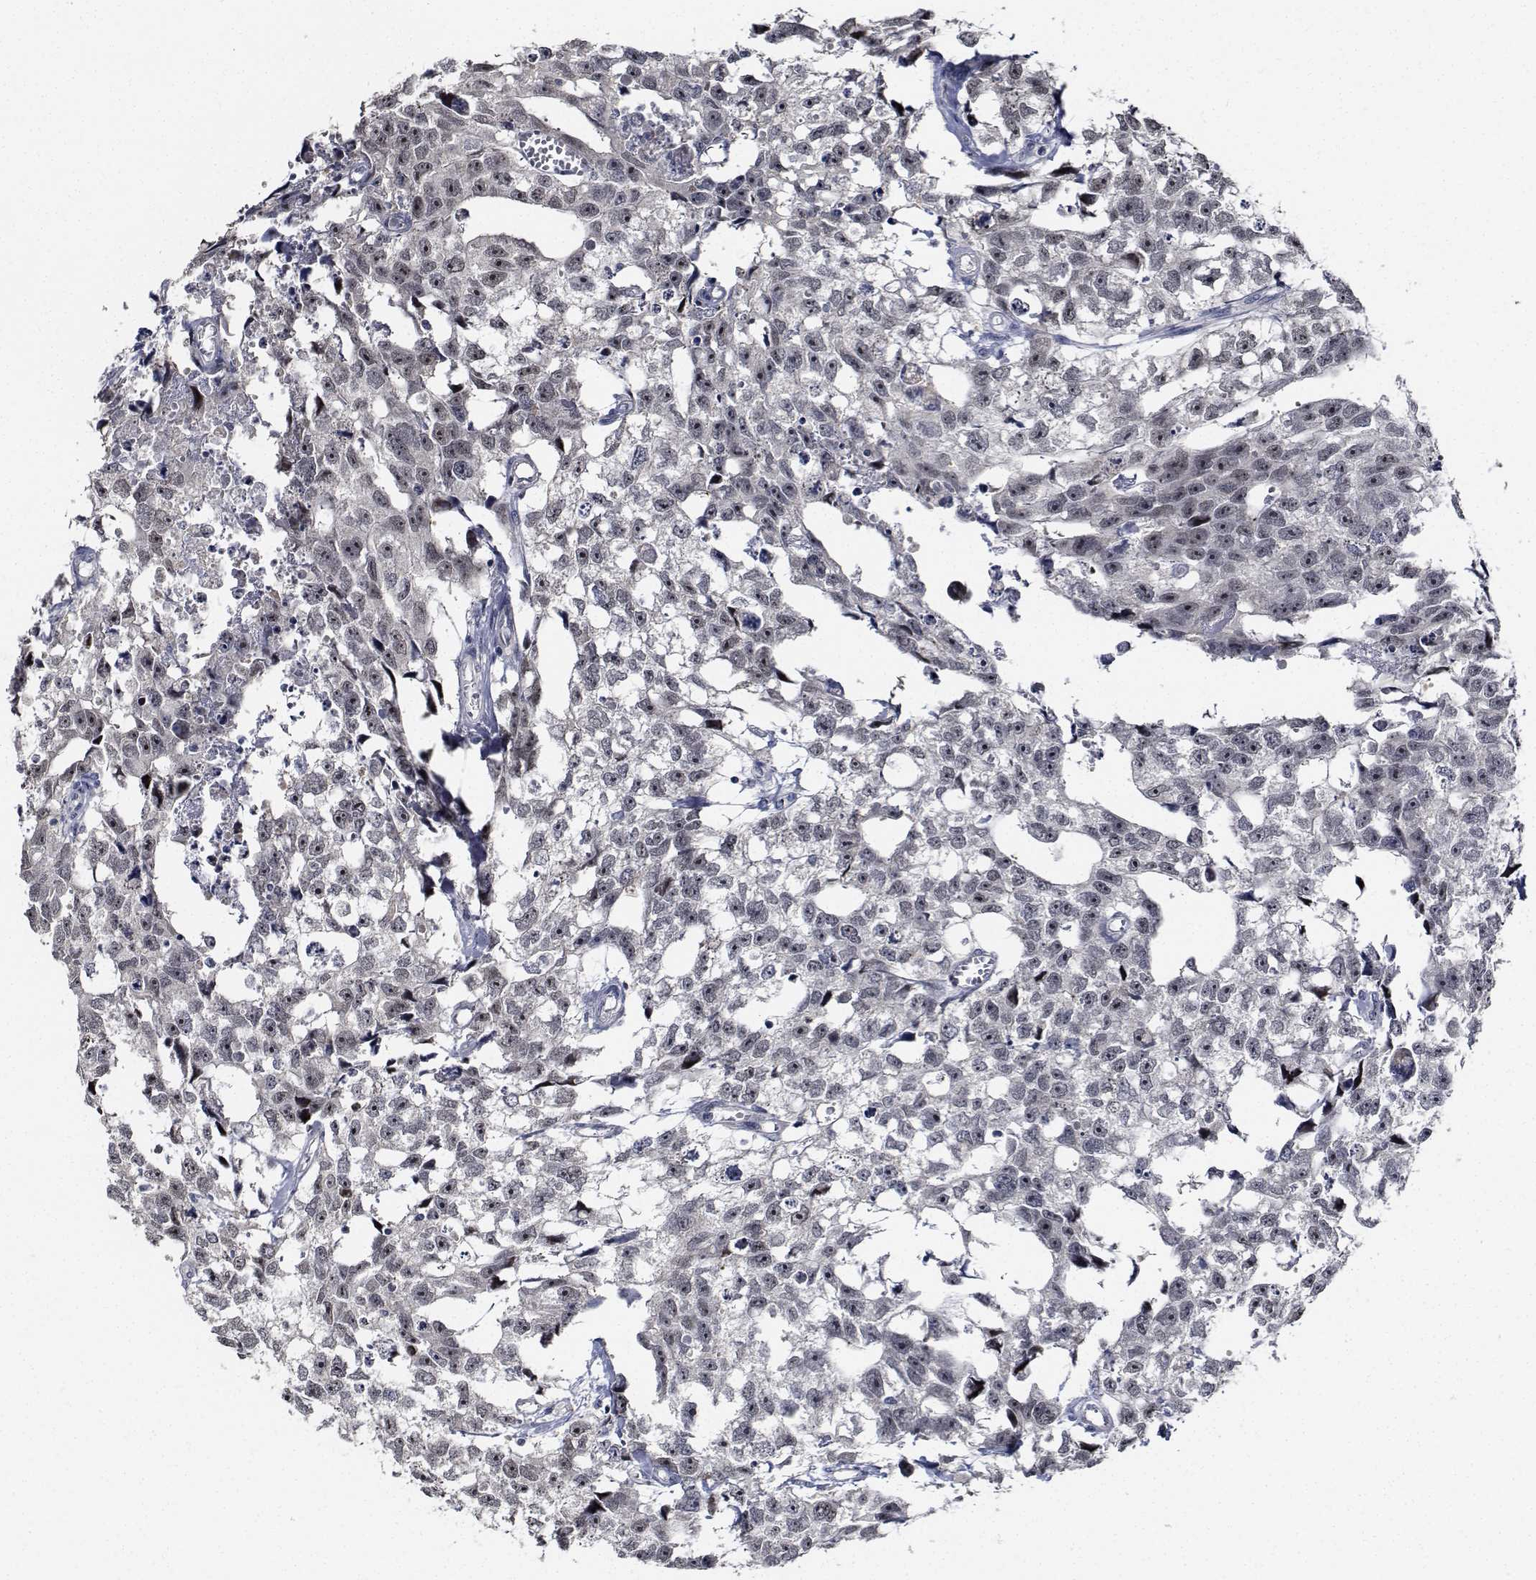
{"staining": {"intensity": "moderate", "quantity": "<25%", "location": "nuclear"}, "tissue": "testis cancer", "cell_type": "Tumor cells", "image_type": "cancer", "snomed": [{"axis": "morphology", "description": "Carcinoma, Embryonal, NOS"}, {"axis": "morphology", "description": "Teratoma, malignant, NOS"}, {"axis": "topography", "description": "Testis"}], "caption": "The micrograph exhibits immunohistochemical staining of teratoma (malignant) (testis). There is moderate nuclear expression is seen in approximately <25% of tumor cells. Nuclei are stained in blue.", "gene": "NVL", "patient": {"sex": "male", "age": 44}}